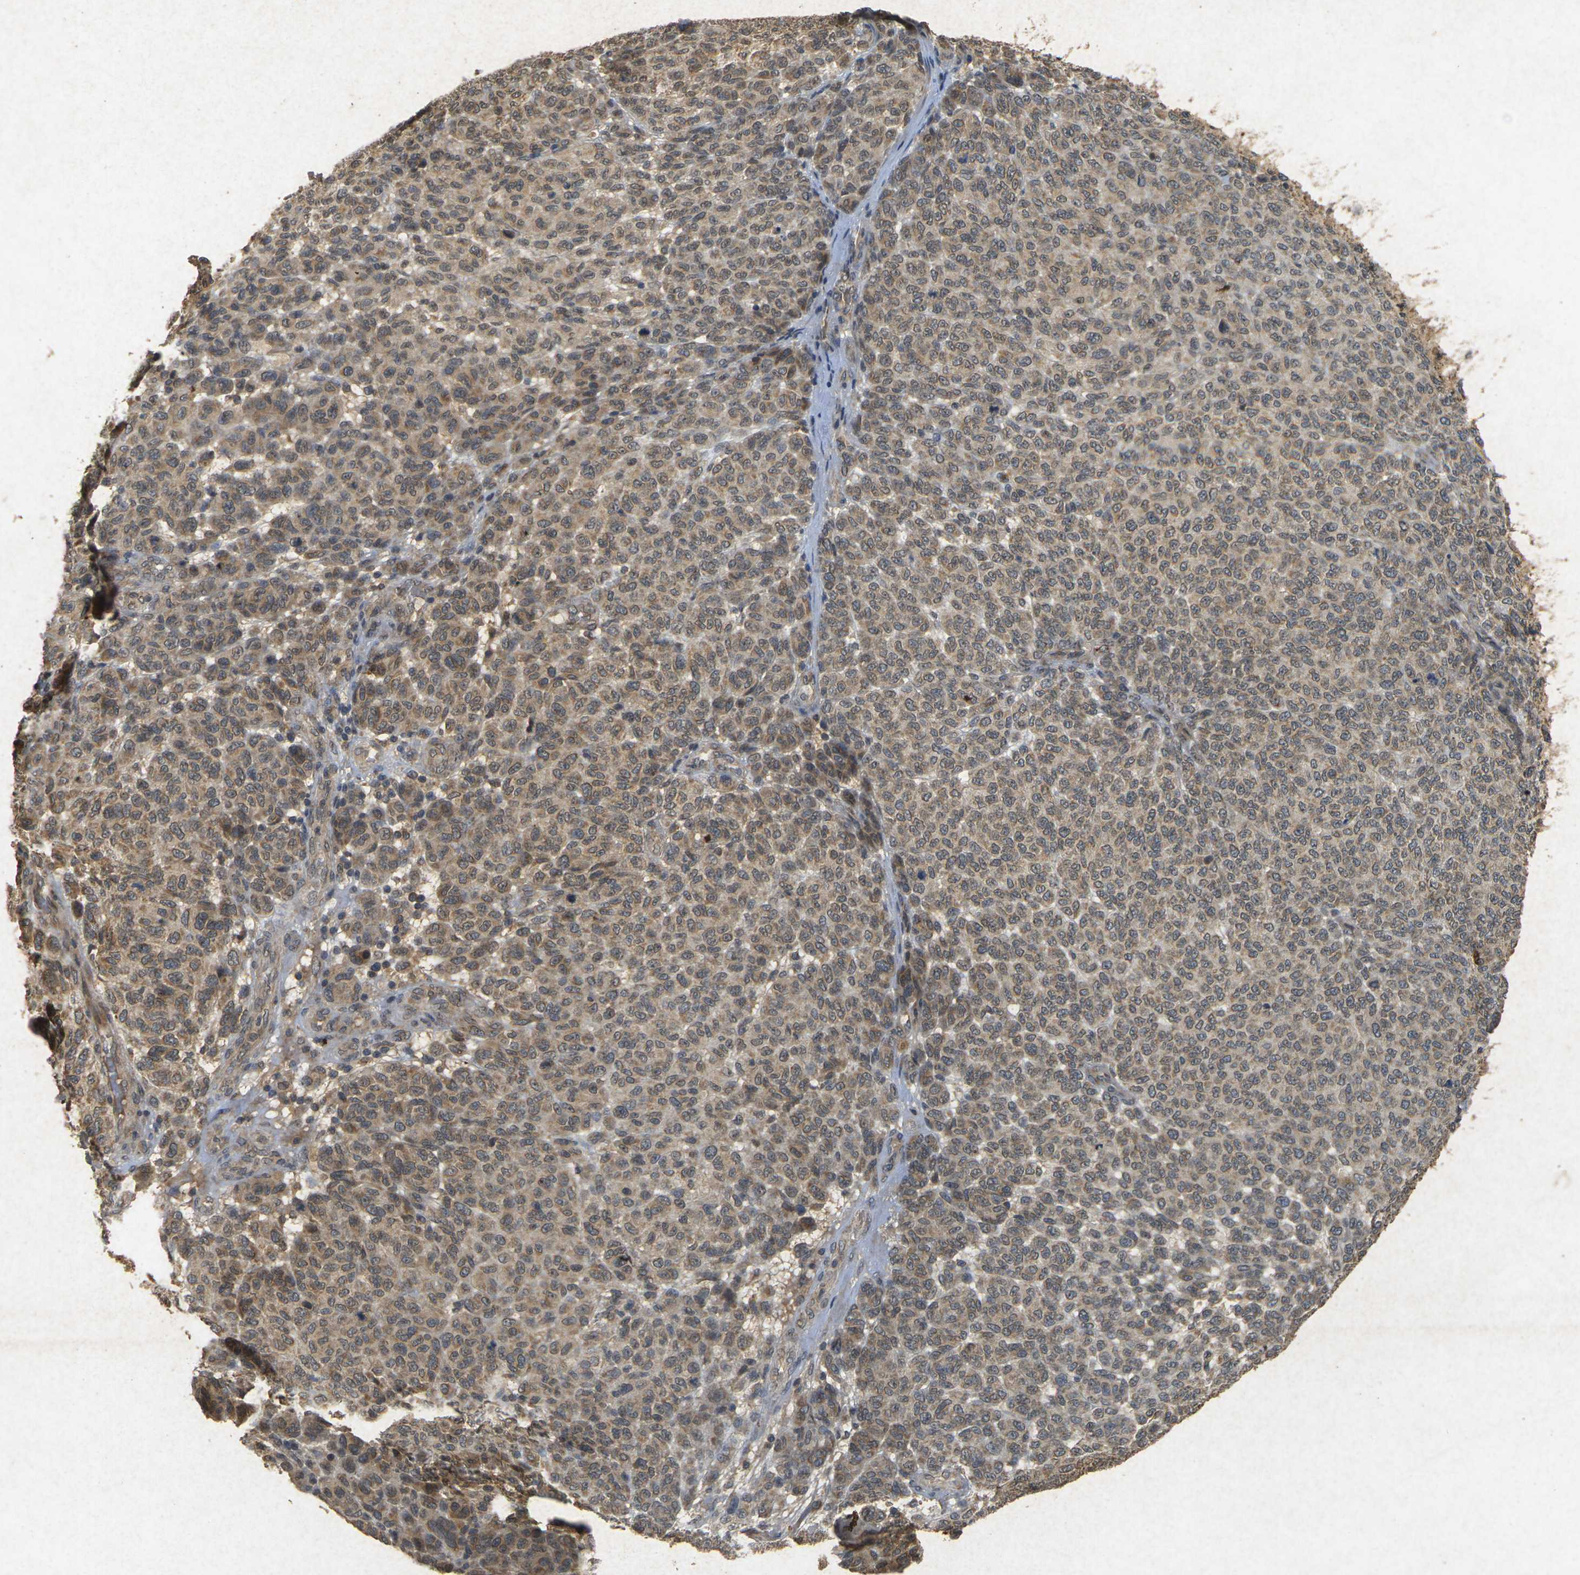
{"staining": {"intensity": "negative", "quantity": "none", "location": "none"}, "tissue": "melanoma", "cell_type": "Tumor cells", "image_type": "cancer", "snomed": [{"axis": "morphology", "description": "Malignant melanoma, NOS"}, {"axis": "topography", "description": "Skin"}], "caption": "Tumor cells are negative for protein expression in human melanoma.", "gene": "ERN1", "patient": {"sex": "male", "age": 59}}